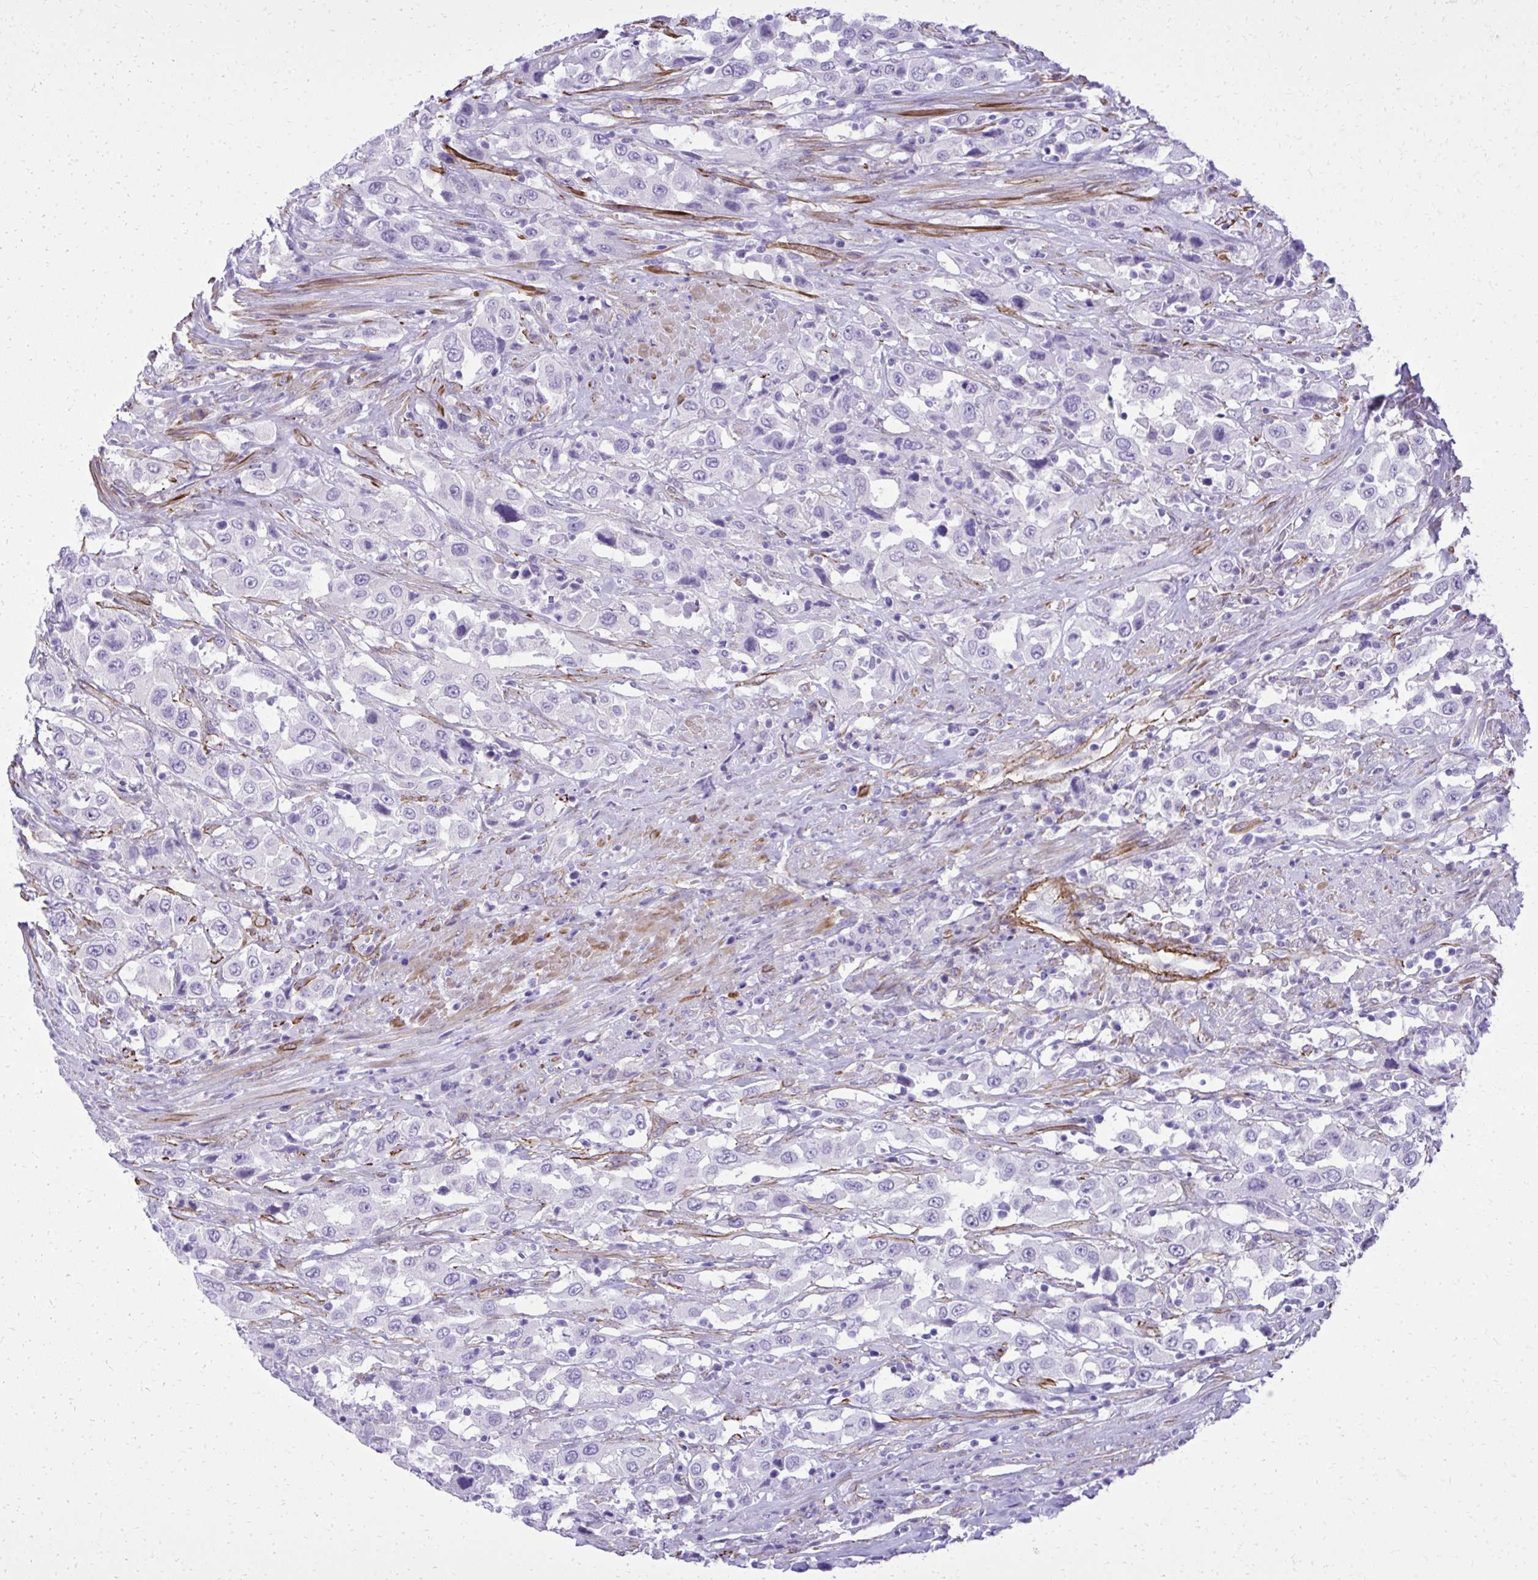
{"staining": {"intensity": "negative", "quantity": "none", "location": "none"}, "tissue": "urothelial cancer", "cell_type": "Tumor cells", "image_type": "cancer", "snomed": [{"axis": "morphology", "description": "Urothelial carcinoma, High grade"}, {"axis": "topography", "description": "Urinary bladder"}], "caption": "High-grade urothelial carcinoma was stained to show a protein in brown. There is no significant staining in tumor cells.", "gene": "PITPNM3", "patient": {"sex": "male", "age": 61}}